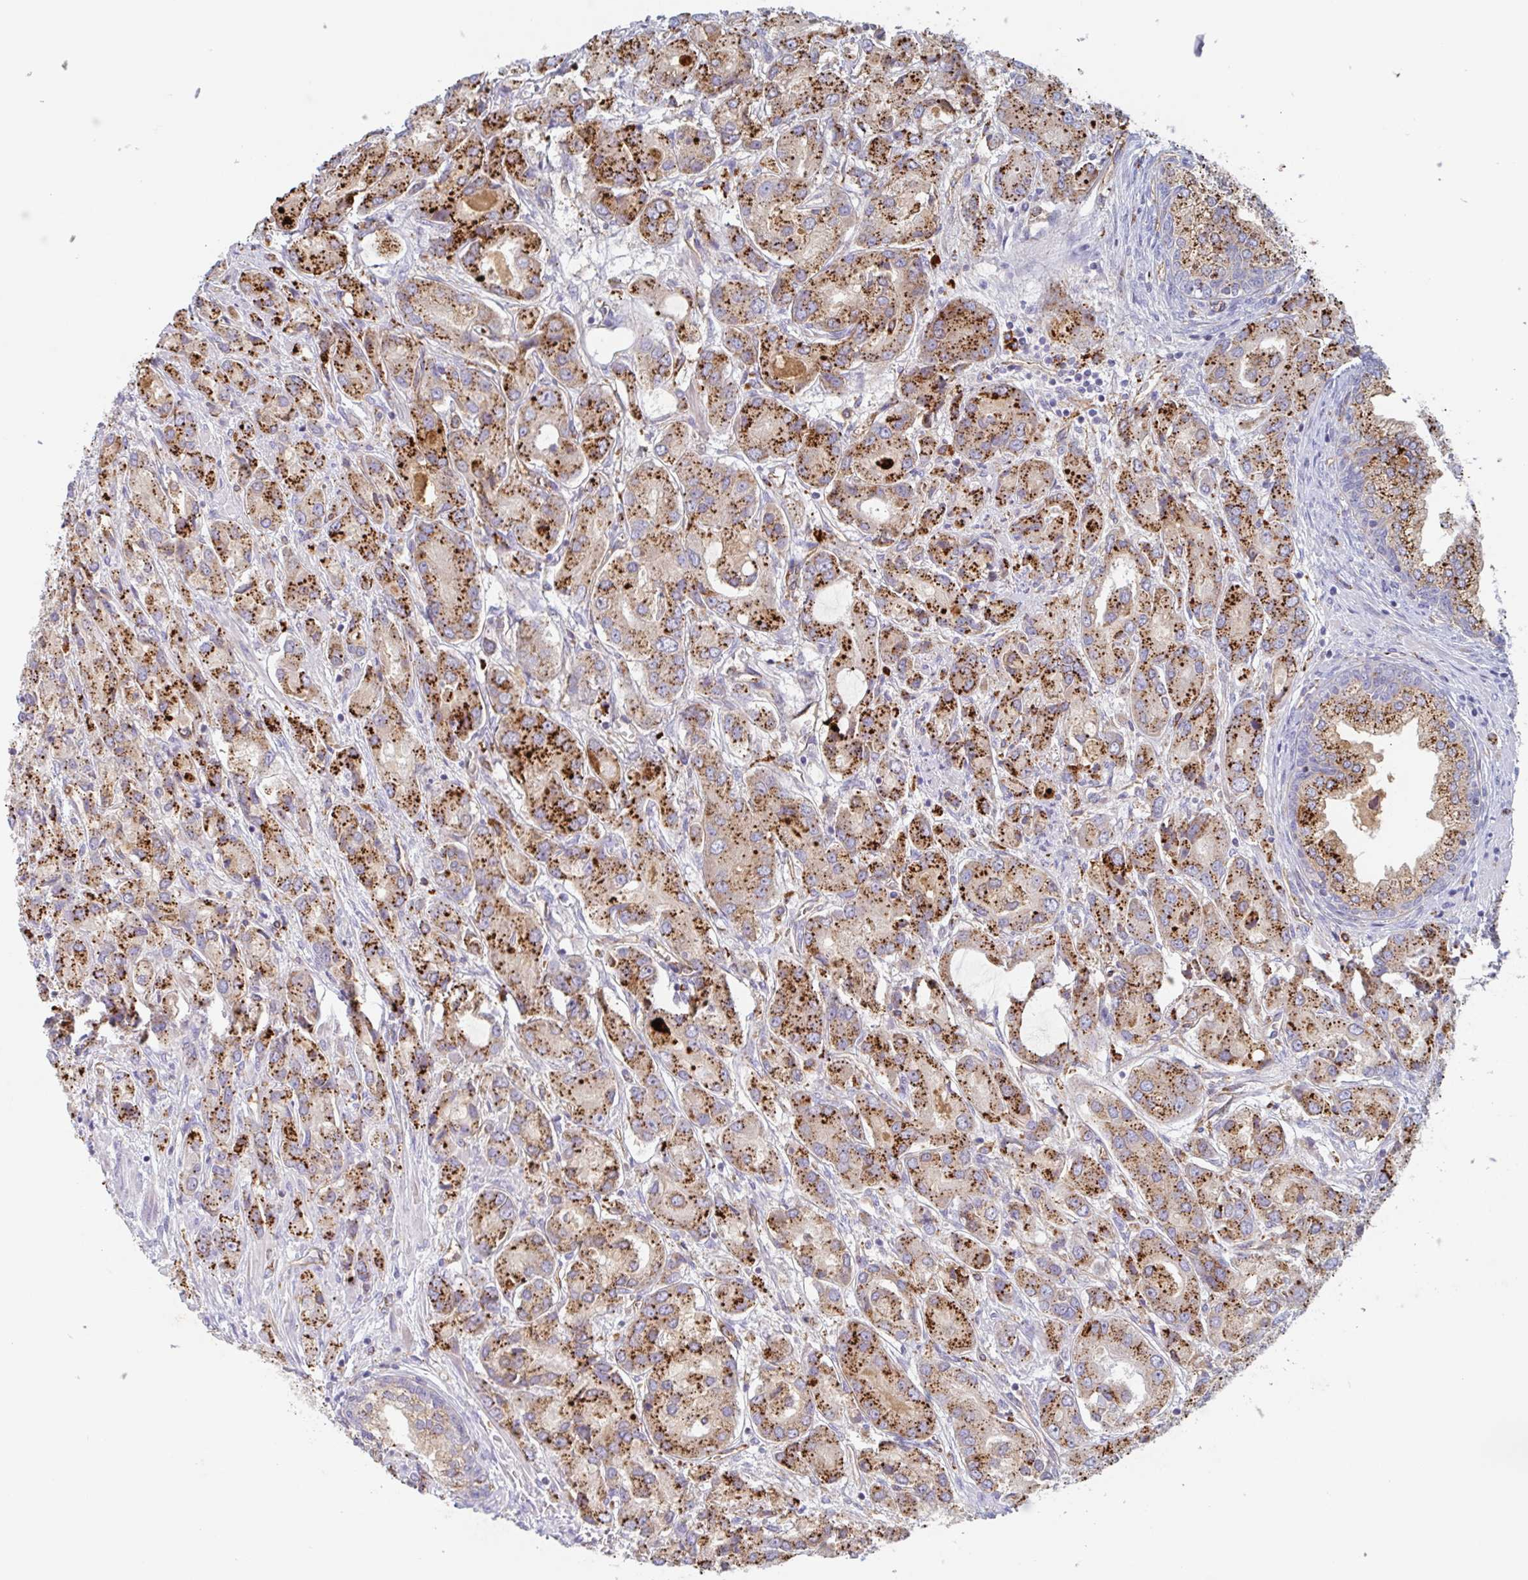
{"staining": {"intensity": "strong", "quantity": ">75%", "location": "cytoplasmic/membranous"}, "tissue": "prostate cancer", "cell_type": "Tumor cells", "image_type": "cancer", "snomed": [{"axis": "morphology", "description": "Adenocarcinoma, High grade"}, {"axis": "topography", "description": "Prostate"}], "caption": "DAB immunohistochemical staining of prostate cancer shows strong cytoplasmic/membranous protein expression in approximately >75% of tumor cells.", "gene": "MANBA", "patient": {"sex": "male", "age": 67}}